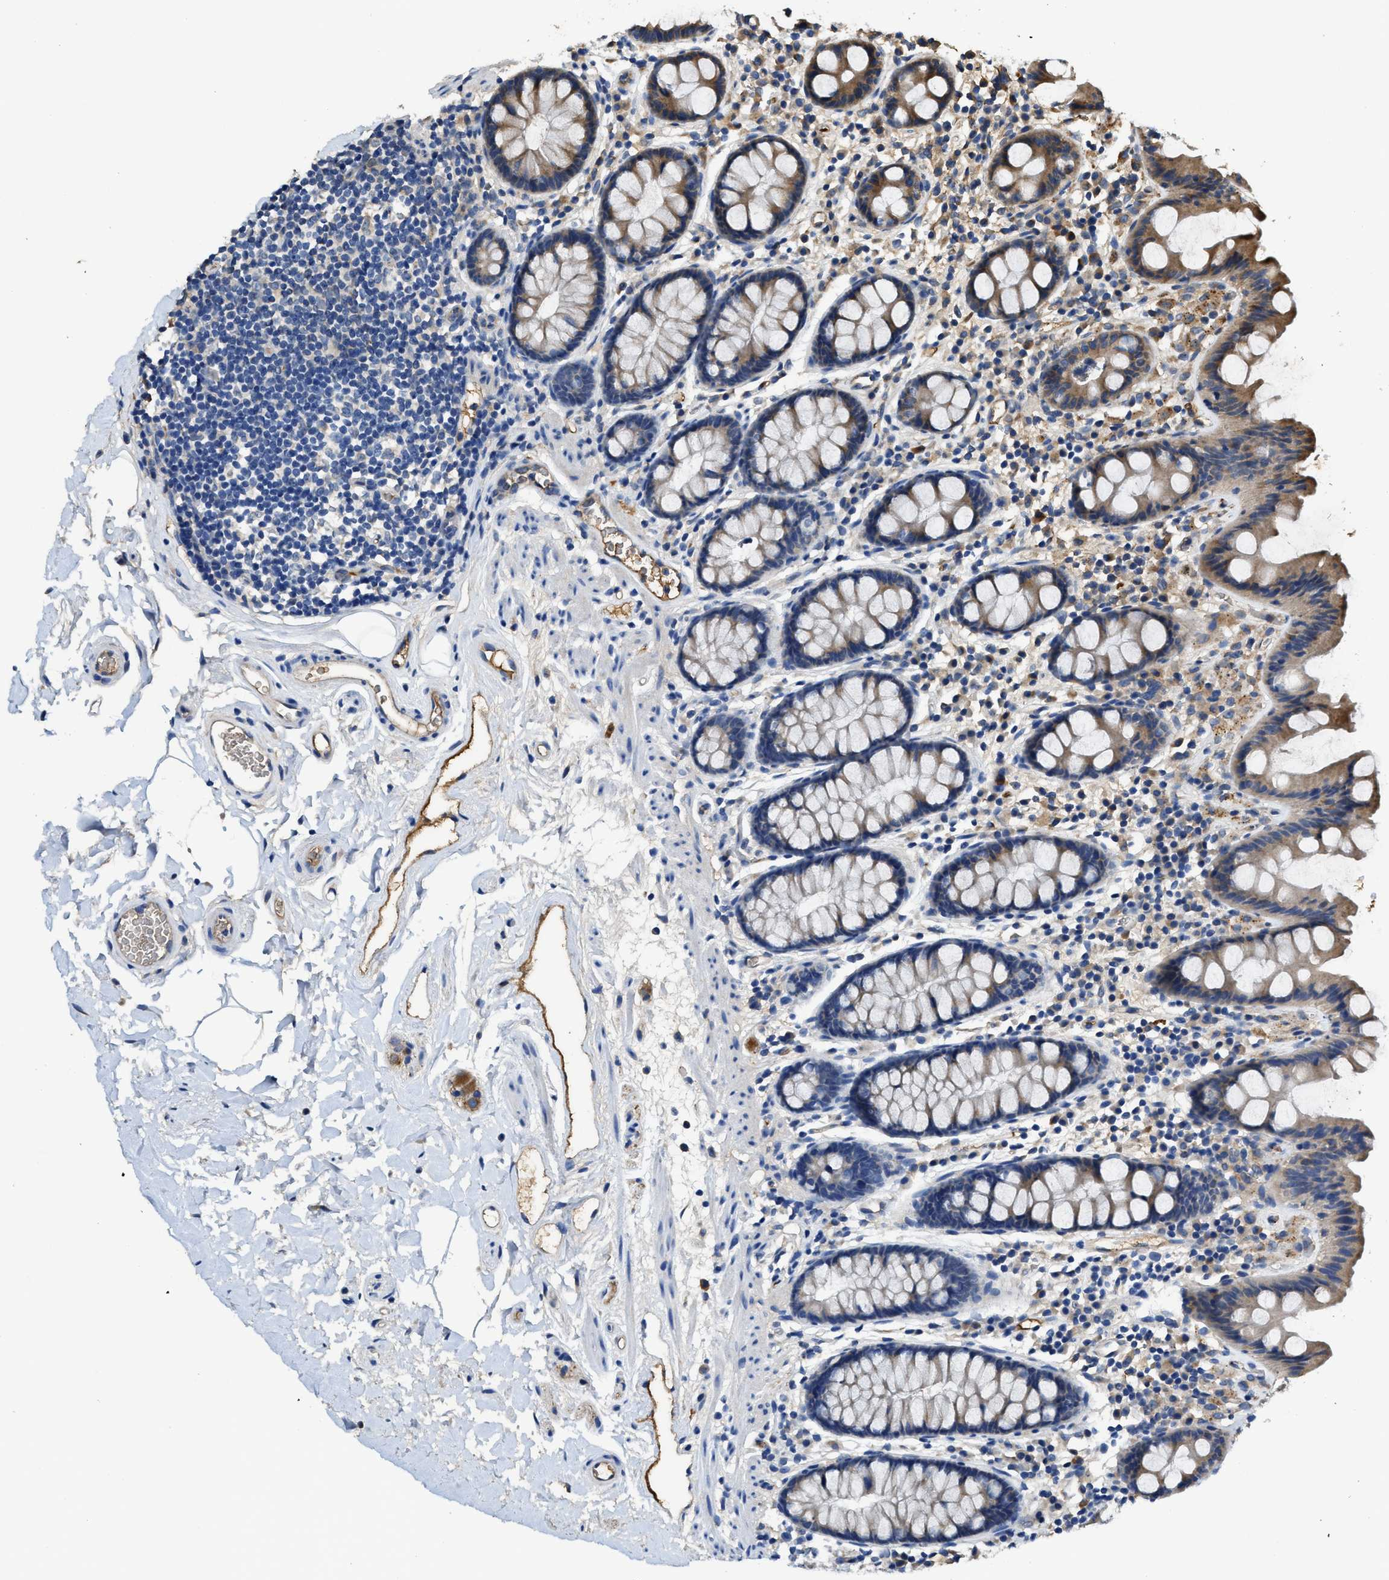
{"staining": {"intensity": "moderate", "quantity": "25%-75%", "location": "cytoplasmic/membranous"}, "tissue": "colon", "cell_type": "Endothelial cells", "image_type": "normal", "snomed": [{"axis": "morphology", "description": "Normal tissue, NOS"}, {"axis": "topography", "description": "Colon"}], "caption": "High-magnification brightfield microscopy of unremarkable colon stained with DAB (3,3'-diaminobenzidine) (brown) and counterstained with hematoxylin (blue). endothelial cells exhibit moderate cytoplasmic/membranous expression is appreciated in approximately25%-75% of cells. (DAB (3,3'-diaminobenzidine) = brown stain, brightfield microscopy at high magnification).", "gene": "RIPK2", "patient": {"sex": "female", "age": 80}}